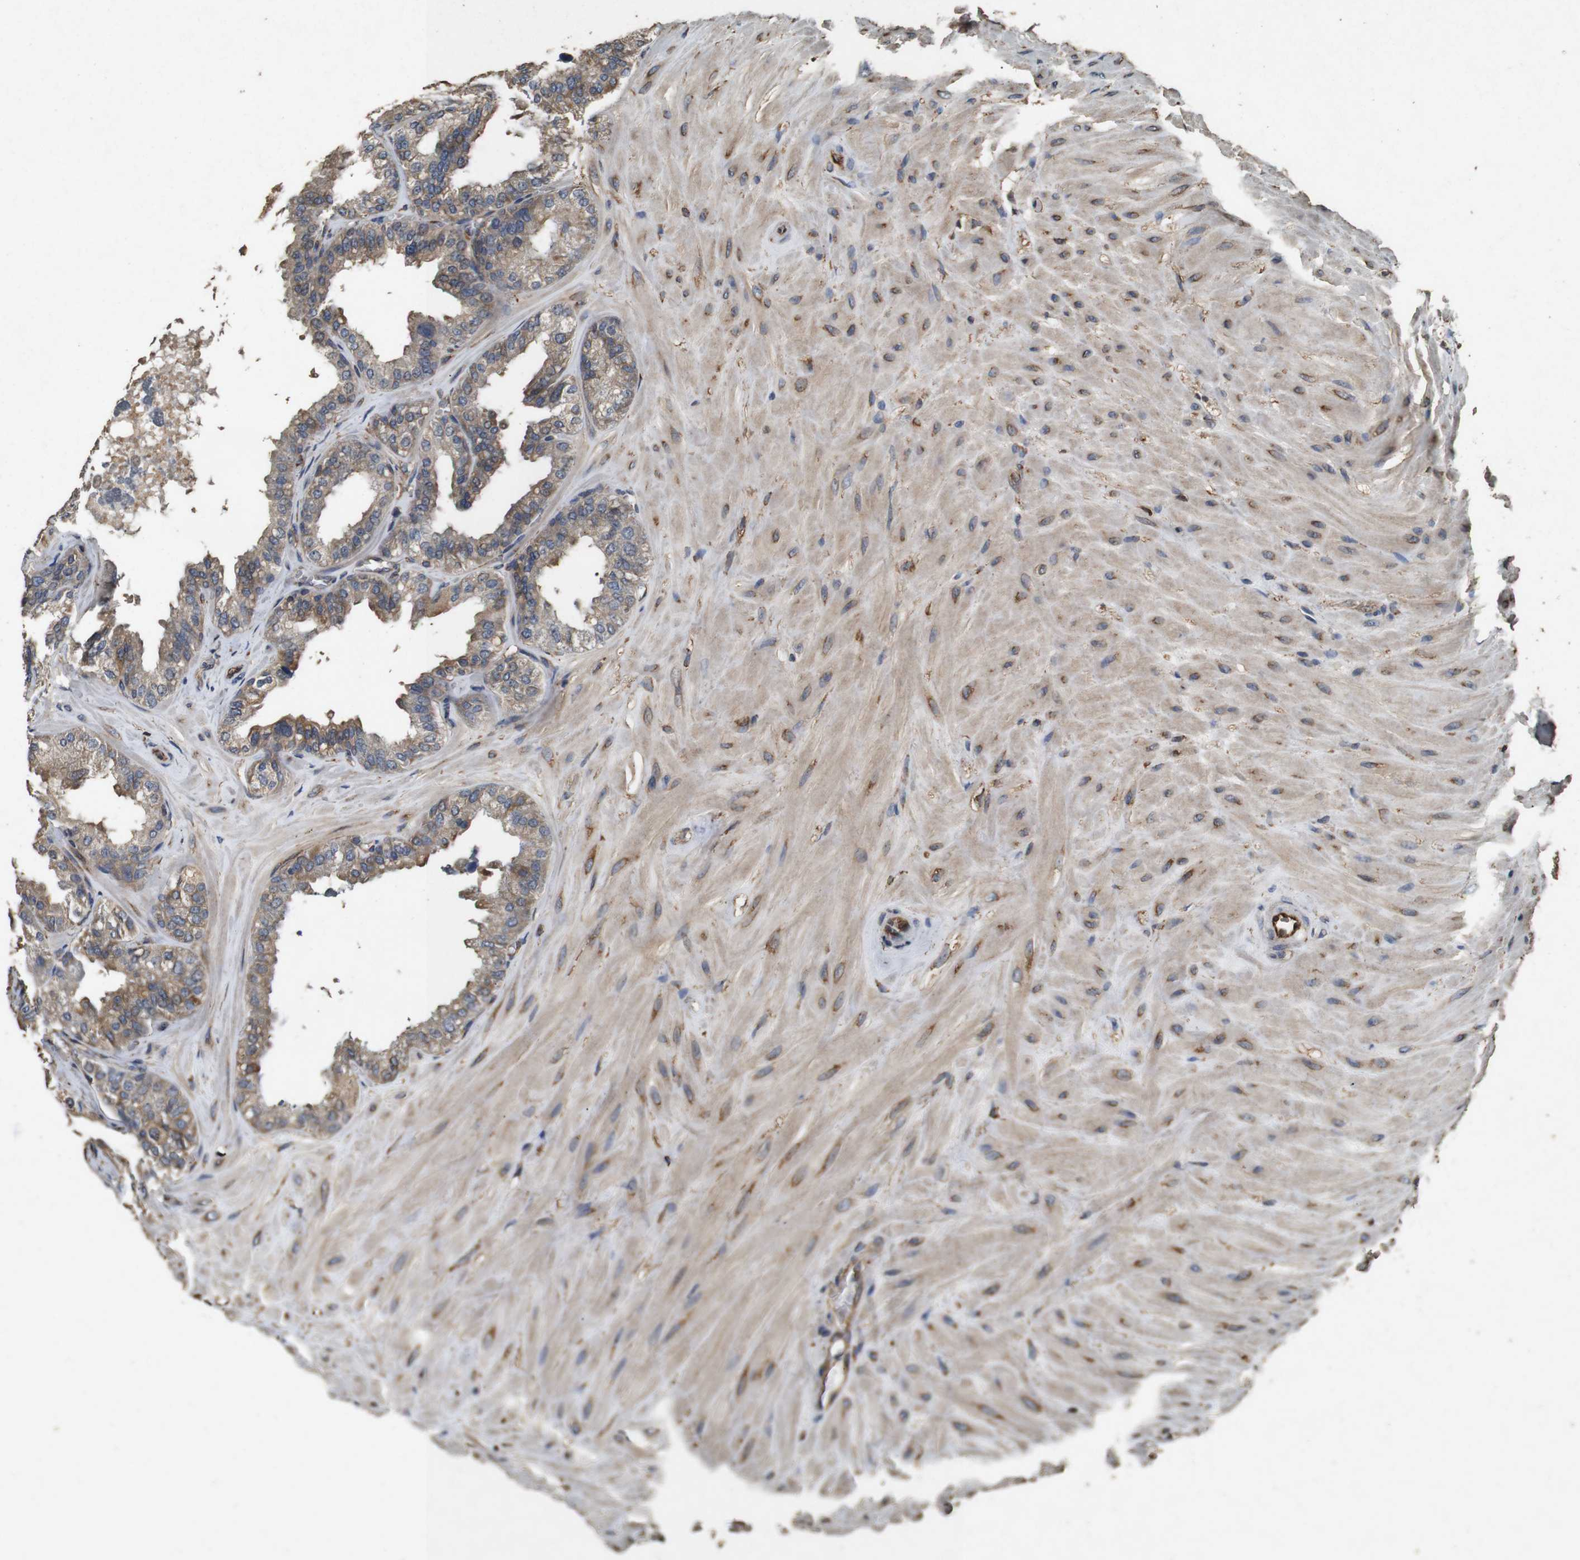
{"staining": {"intensity": "moderate", "quantity": ">75%", "location": "cytoplasmic/membranous"}, "tissue": "seminal vesicle", "cell_type": "Glandular cells", "image_type": "normal", "snomed": [{"axis": "morphology", "description": "Normal tissue, NOS"}, {"axis": "topography", "description": "Prostate"}, {"axis": "topography", "description": "Seminal veicle"}], "caption": "Immunohistochemical staining of benign seminal vesicle demonstrates moderate cytoplasmic/membranous protein positivity in approximately >75% of glandular cells. (Stains: DAB in brown, nuclei in blue, Microscopy: brightfield microscopy at high magnification).", "gene": "CNPY4", "patient": {"sex": "male", "age": 51}}